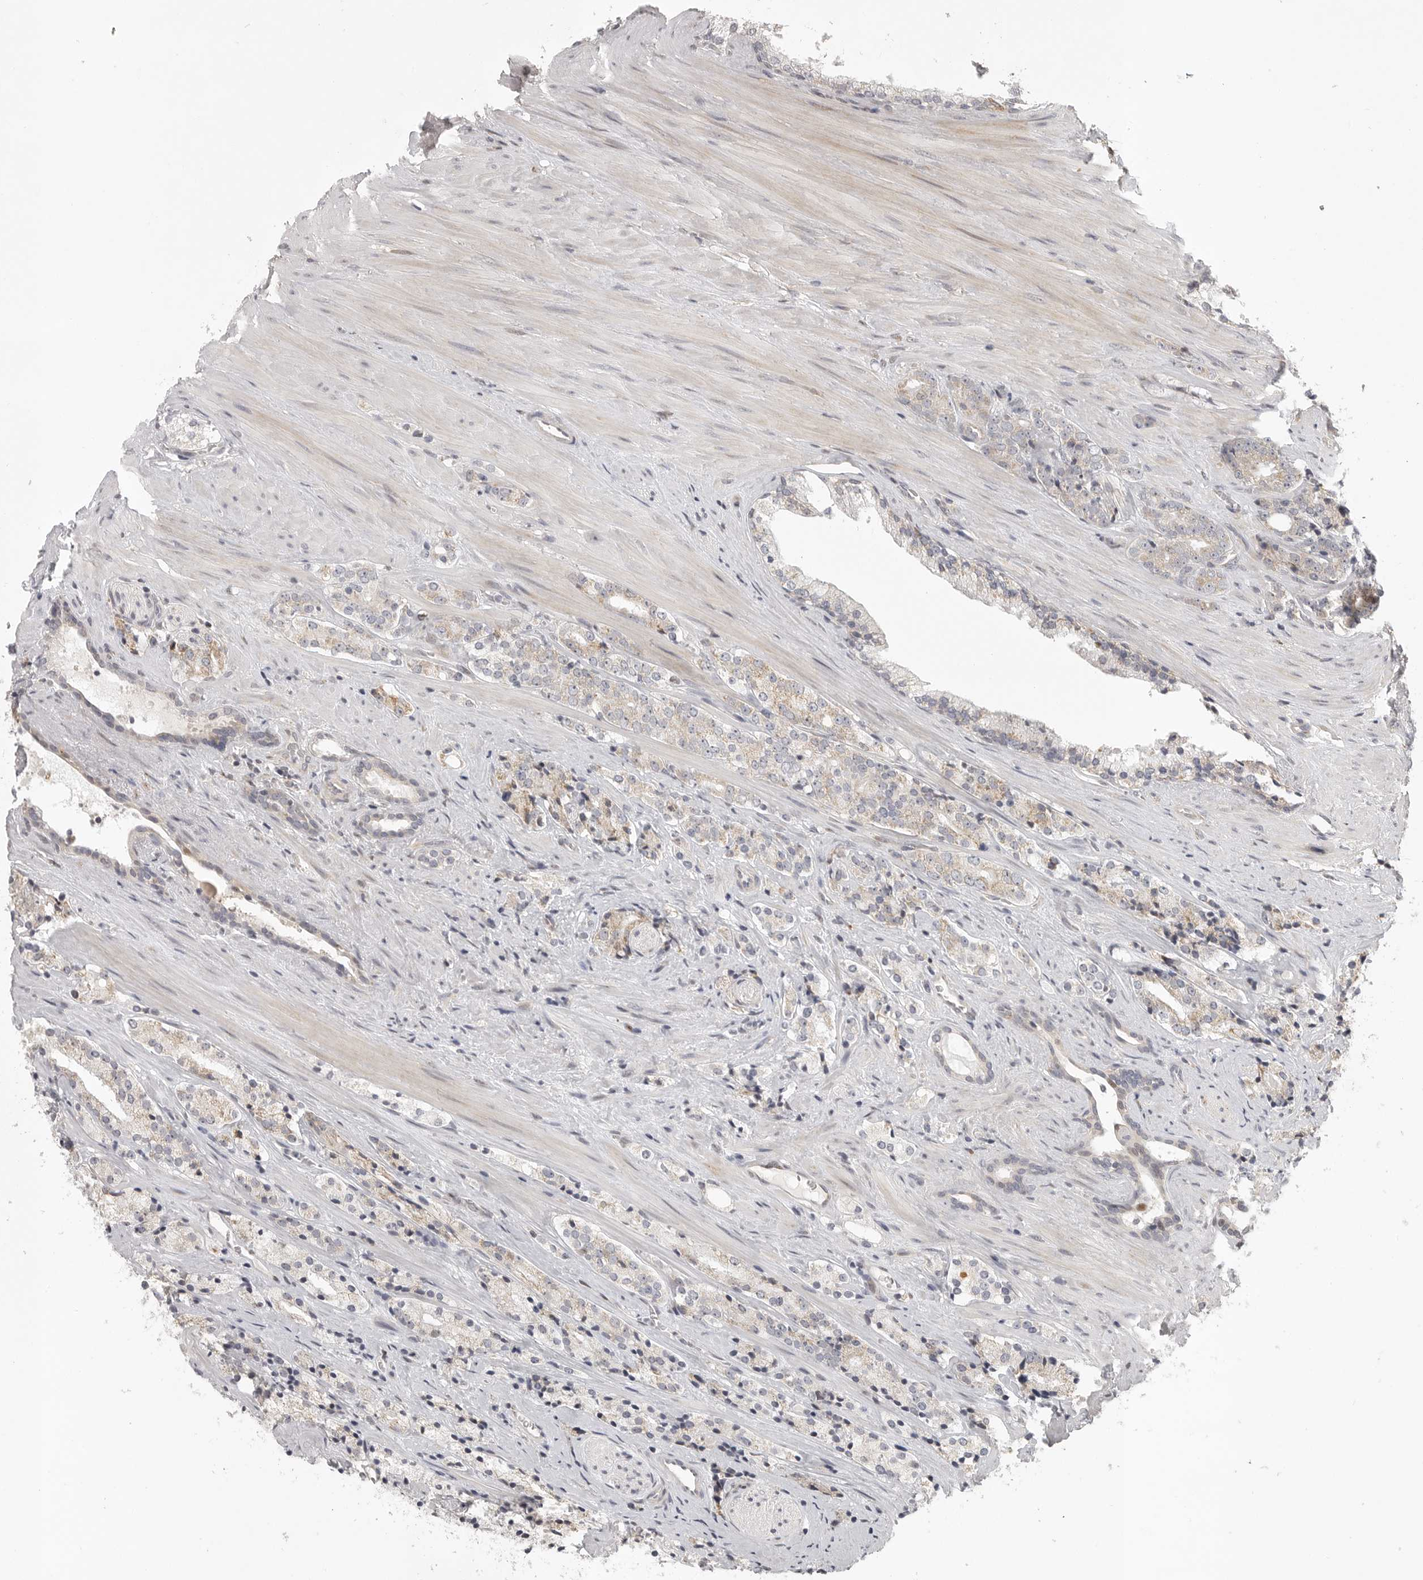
{"staining": {"intensity": "weak", "quantity": "<25%", "location": "cytoplasmic/membranous"}, "tissue": "prostate cancer", "cell_type": "Tumor cells", "image_type": "cancer", "snomed": [{"axis": "morphology", "description": "Adenocarcinoma, High grade"}, {"axis": "topography", "description": "Prostate"}], "caption": "Image shows no protein staining in tumor cells of prostate cancer tissue.", "gene": "POLE2", "patient": {"sex": "male", "age": 71}}